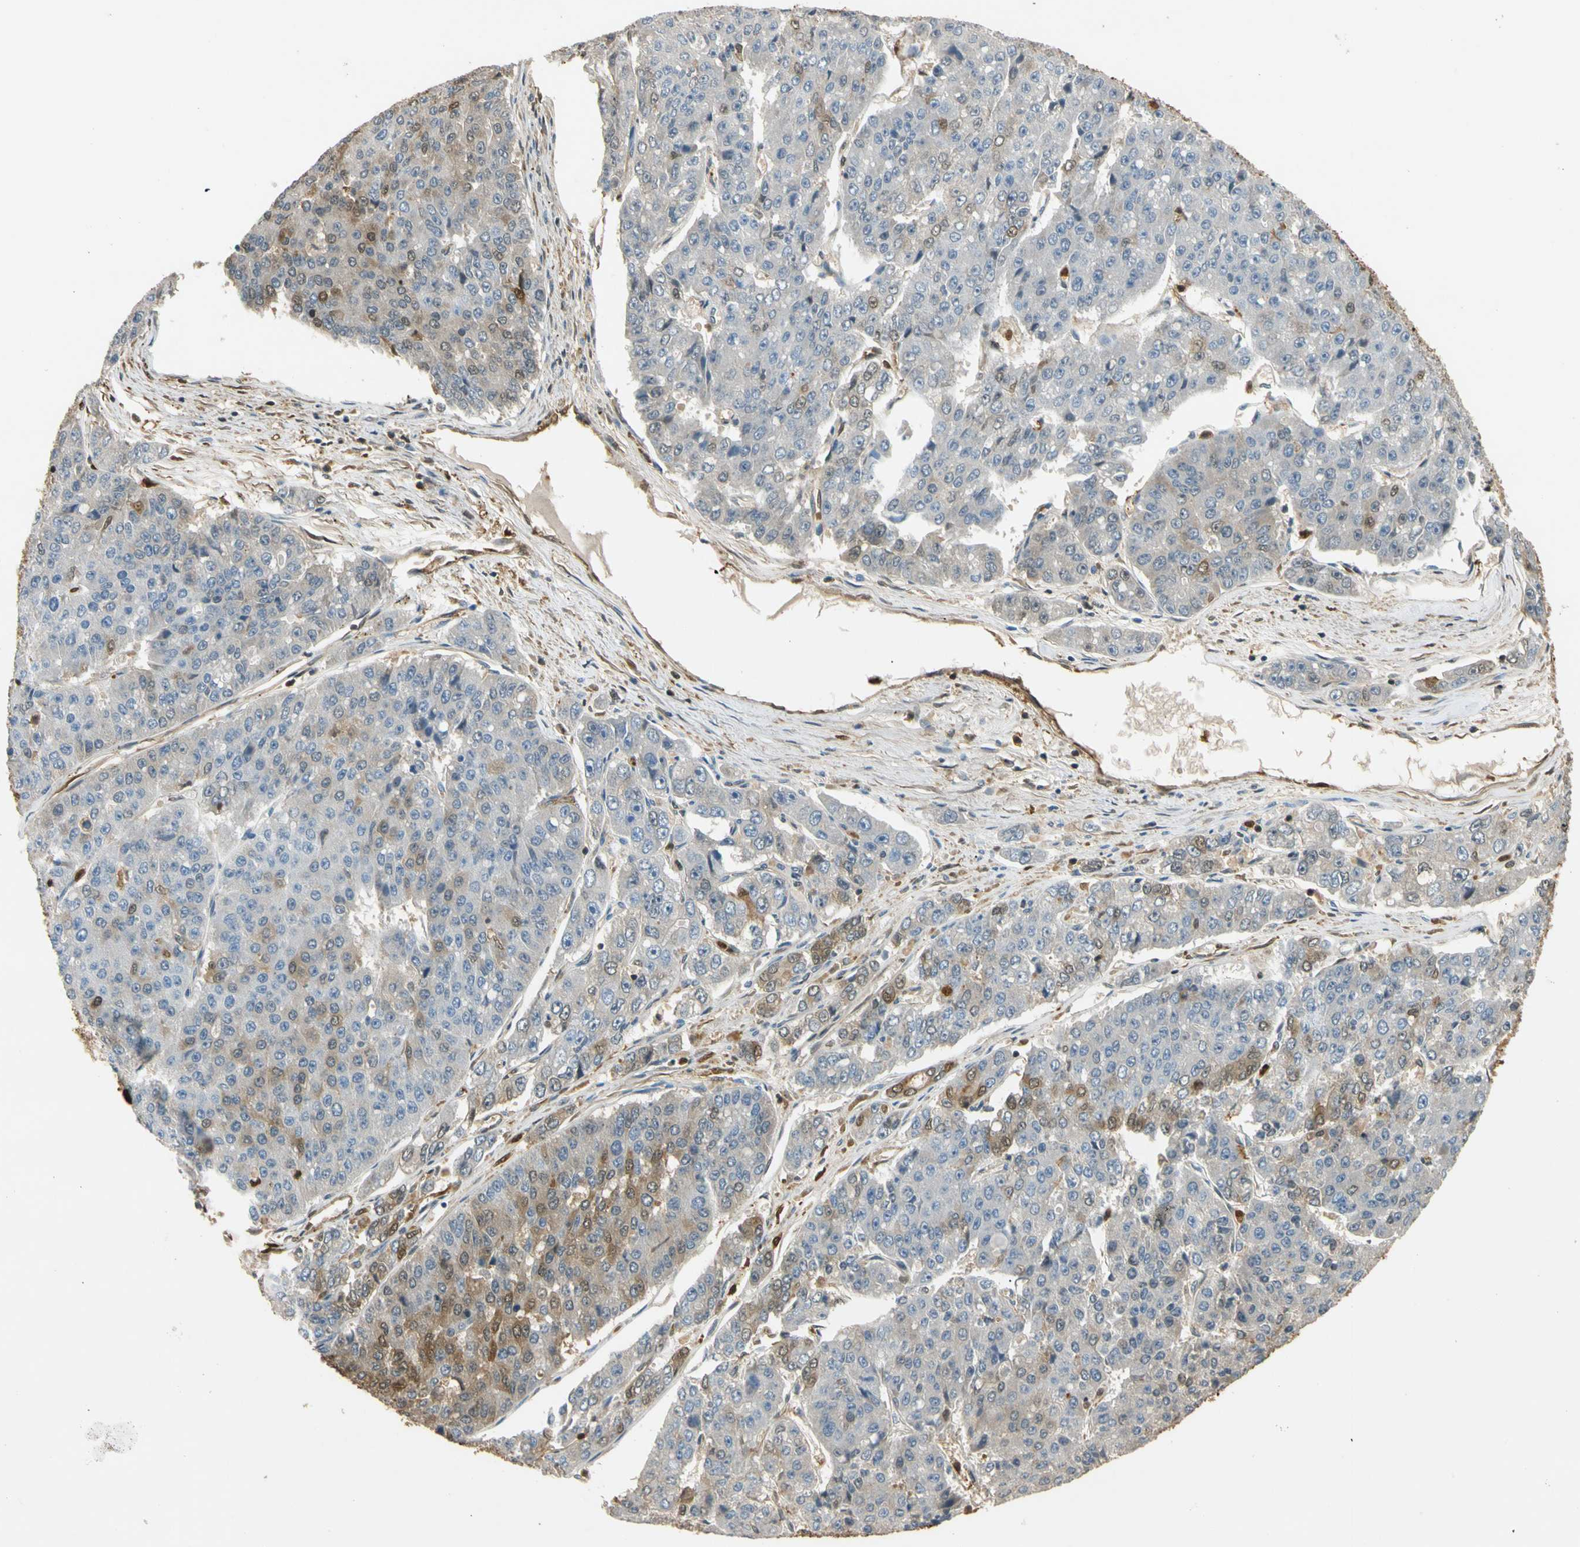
{"staining": {"intensity": "moderate", "quantity": "<25%", "location": "cytoplasmic/membranous,nuclear"}, "tissue": "pancreatic cancer", "cell_type": "Tumor cells", "image_type": "cancer", "snomed": [{"axis": "morphology", "description": "Adenocarcinoma, NOS"}, {"axis": "topography", "description": "Pancreas"}], "caption": "Tumor cells demonstrate low levels of moderate cytoplasmic/membranous and nuclear staining in about <25% of cells in human adenocarcinoma (pancreatic).", "gene": "S100A6", "patient": {"sex": "male", "age": 50}}